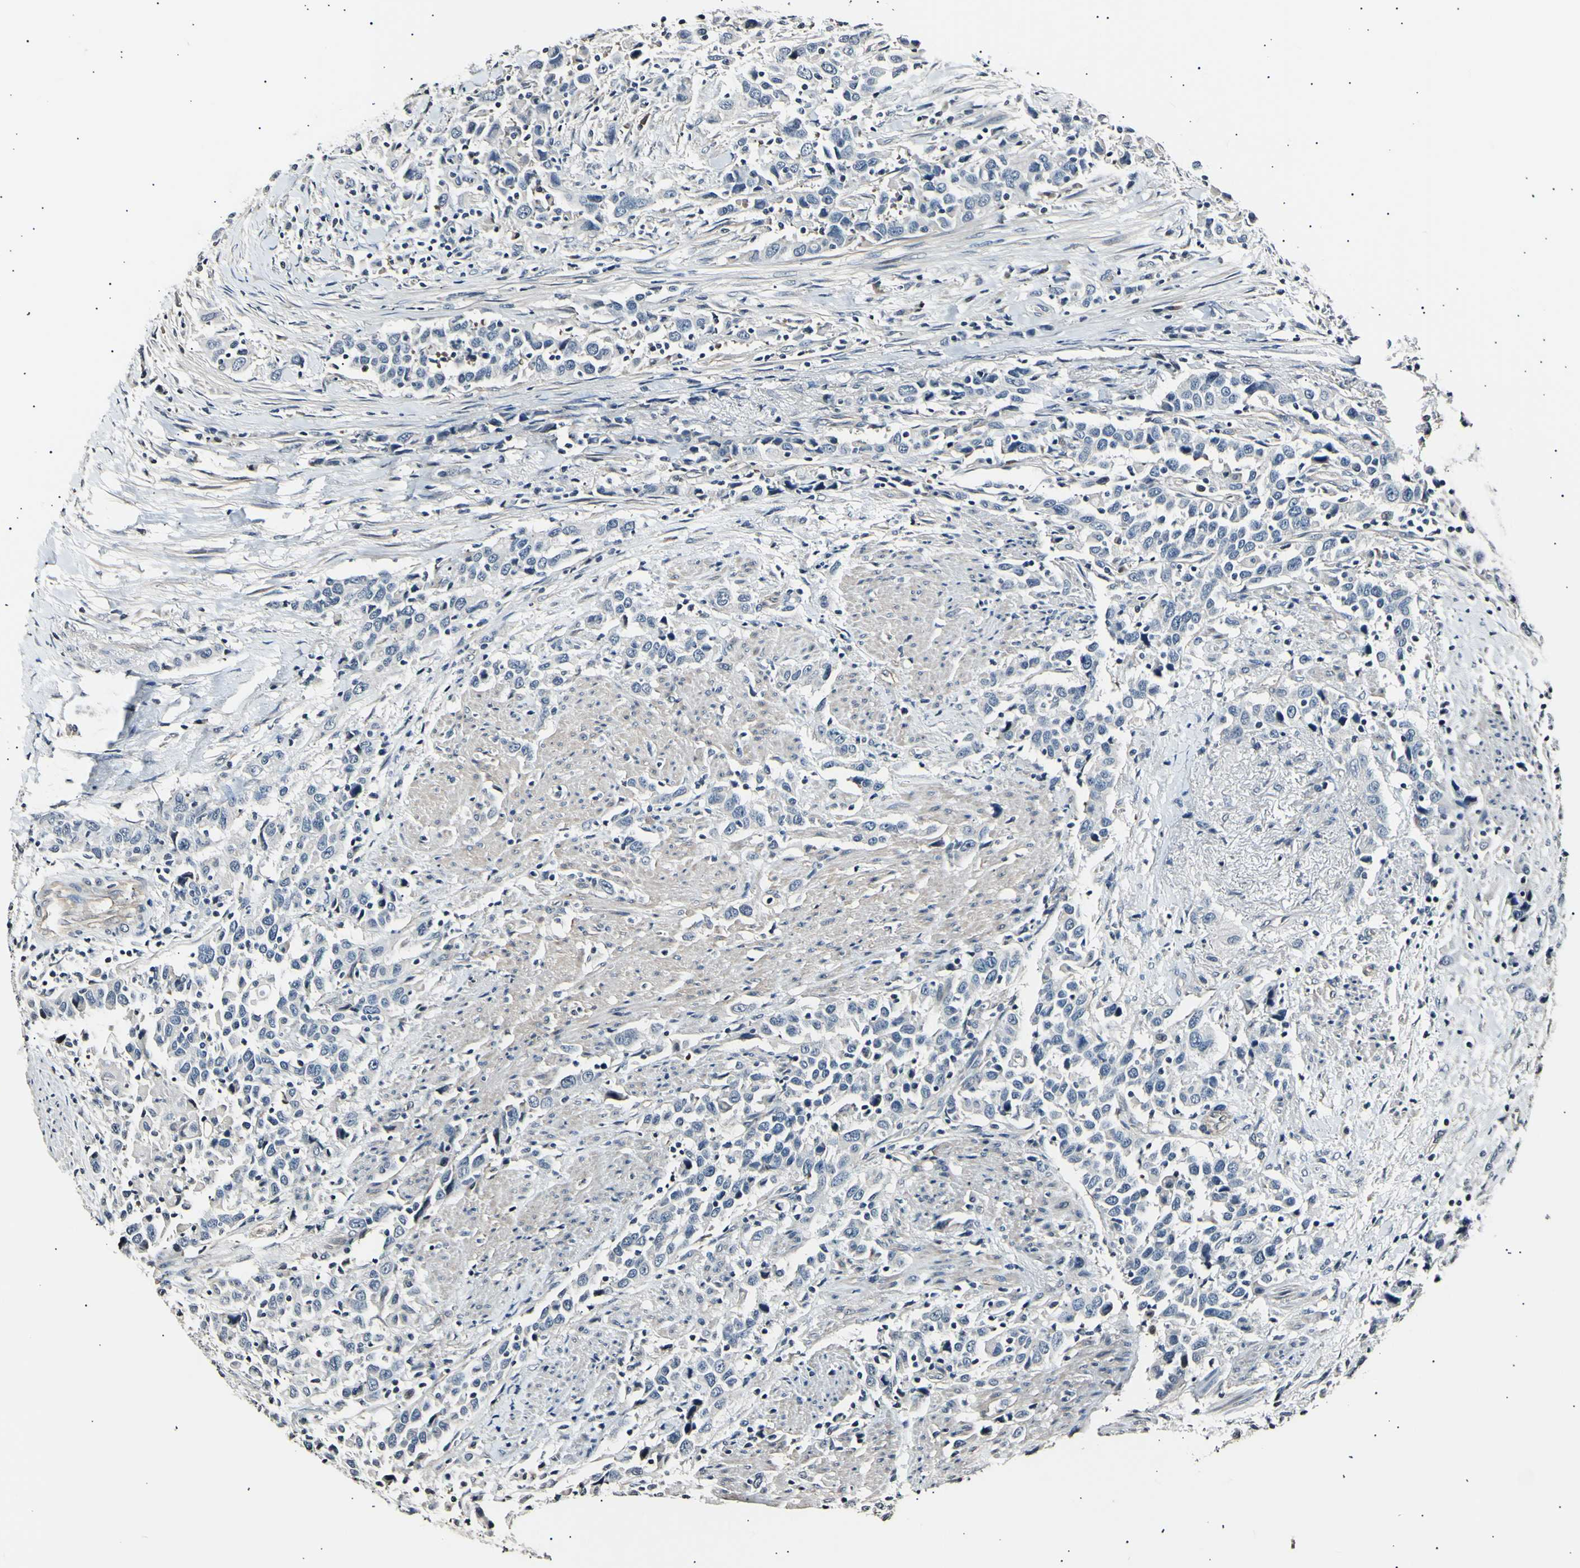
{"staining": {"intensity": "negative", "quantity": "none", "location": "none"}, "tissue": "urothelial cancer", "cell_type": "Tumor cells", "image_type": "cancer", "snomed": [{"axis": "morphology", "description": "Urothelial carcinoma, High grade"}, {"axis": "topography", "description": "Urinary bladder"}], "caption": "Immunohistochemistry photomicrograph of urothelial cancer stained for a protein (brown), which exhibits no positivity in tumor cells.", "gene": "AK1", "patient": {"sex": "male", "age": 61}}